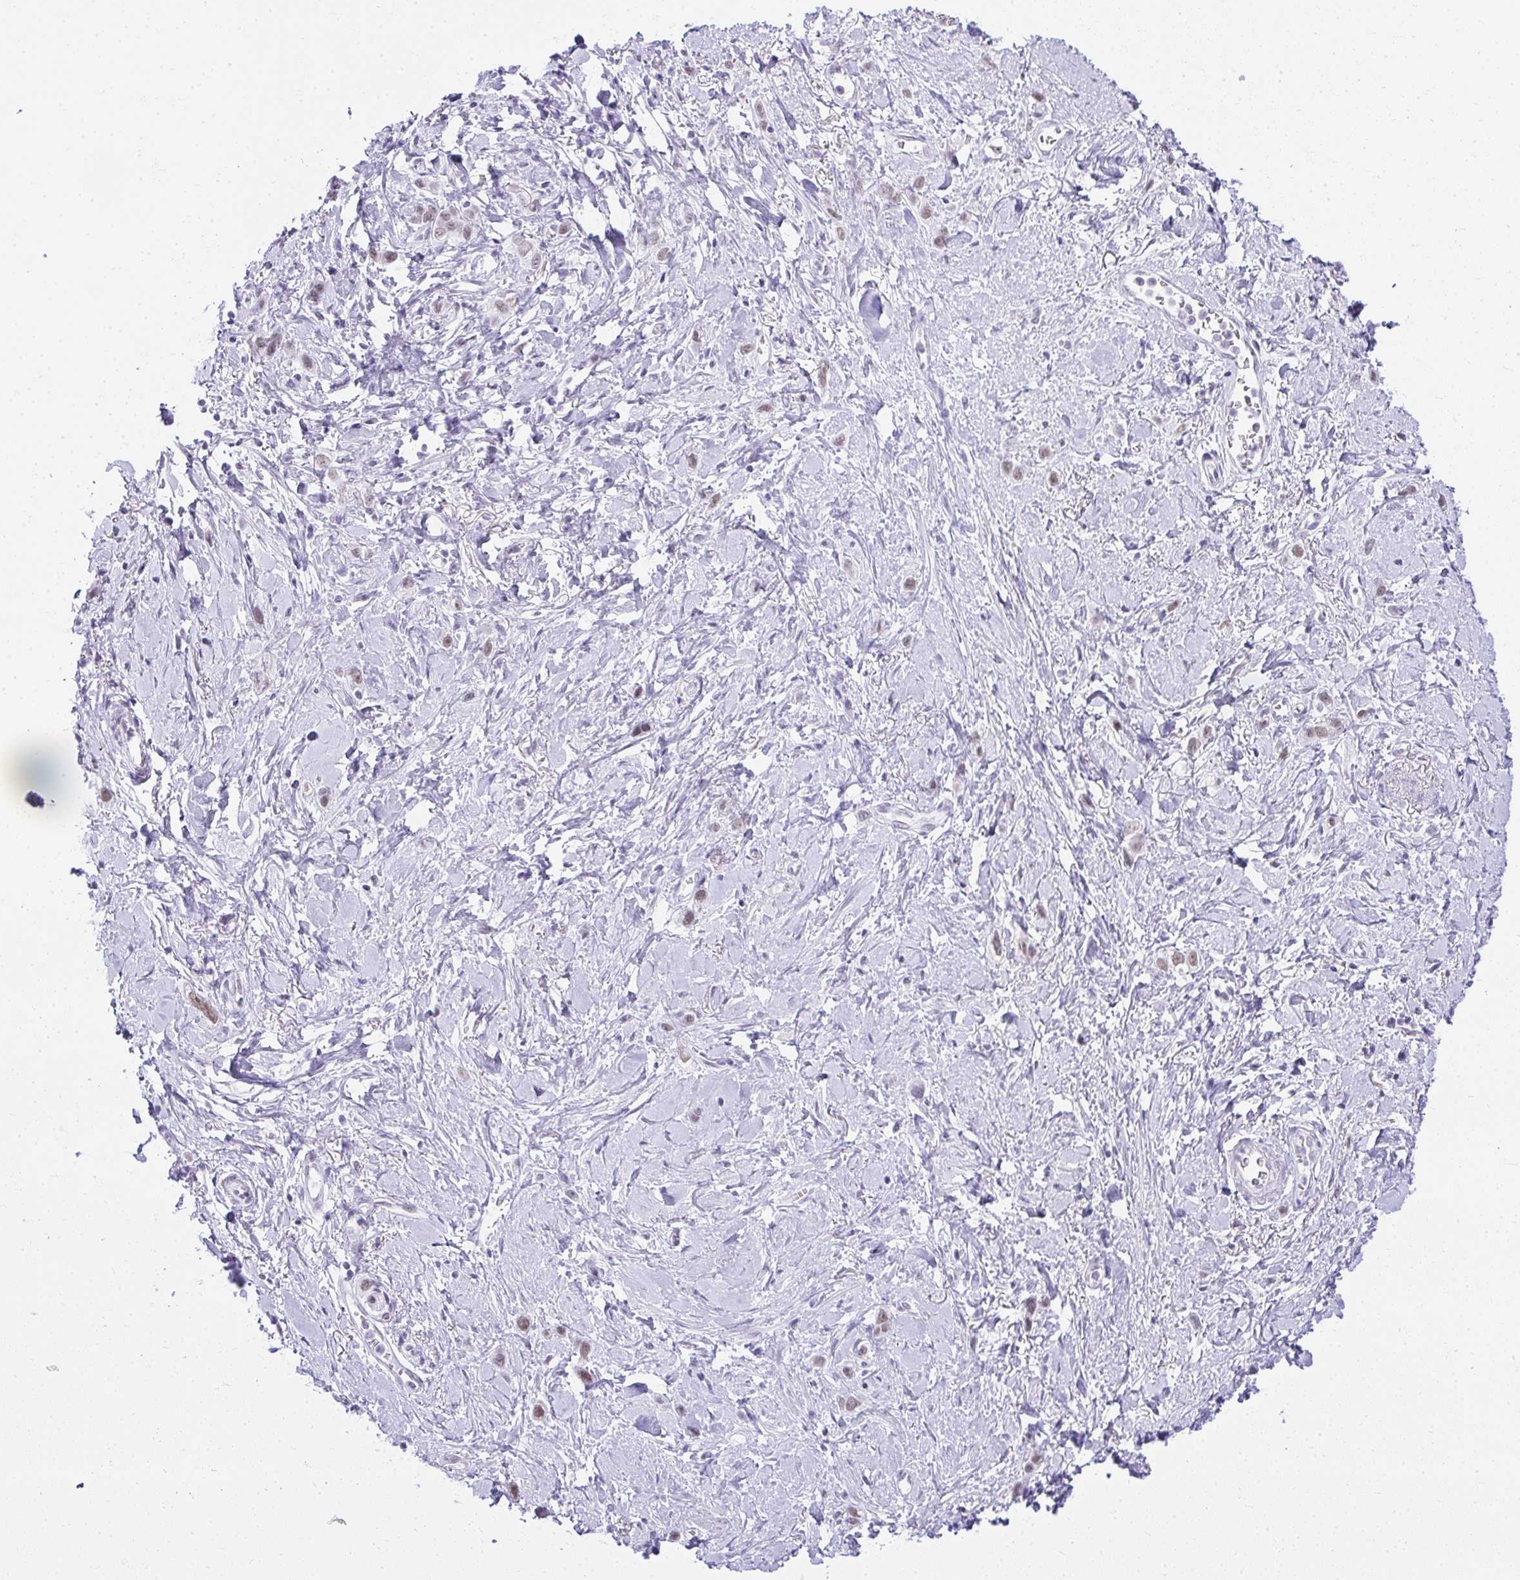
{"staining": {"intensity": "weak", "quantity": ">75%", "location": "nuclear"}, "tissue": "stomach cancer", "cell_type": "Tumor cells", "image_type": "cancer", "snomed": [{"axis": "morphology", "description": "Adenocarcinoma, NOS"}, {"axis": "topography", "description": "Stomach"}], "caption": "An immunohistochemistry (IHC) histopathology image of neoplastic tissue is shown. Protein staining in brown labels weak nuclear positivity in stomach adenocarcinoma within tumor cells.", "gene": "PLA2G1B", "patient": {"sex": "female", "age": 65}}